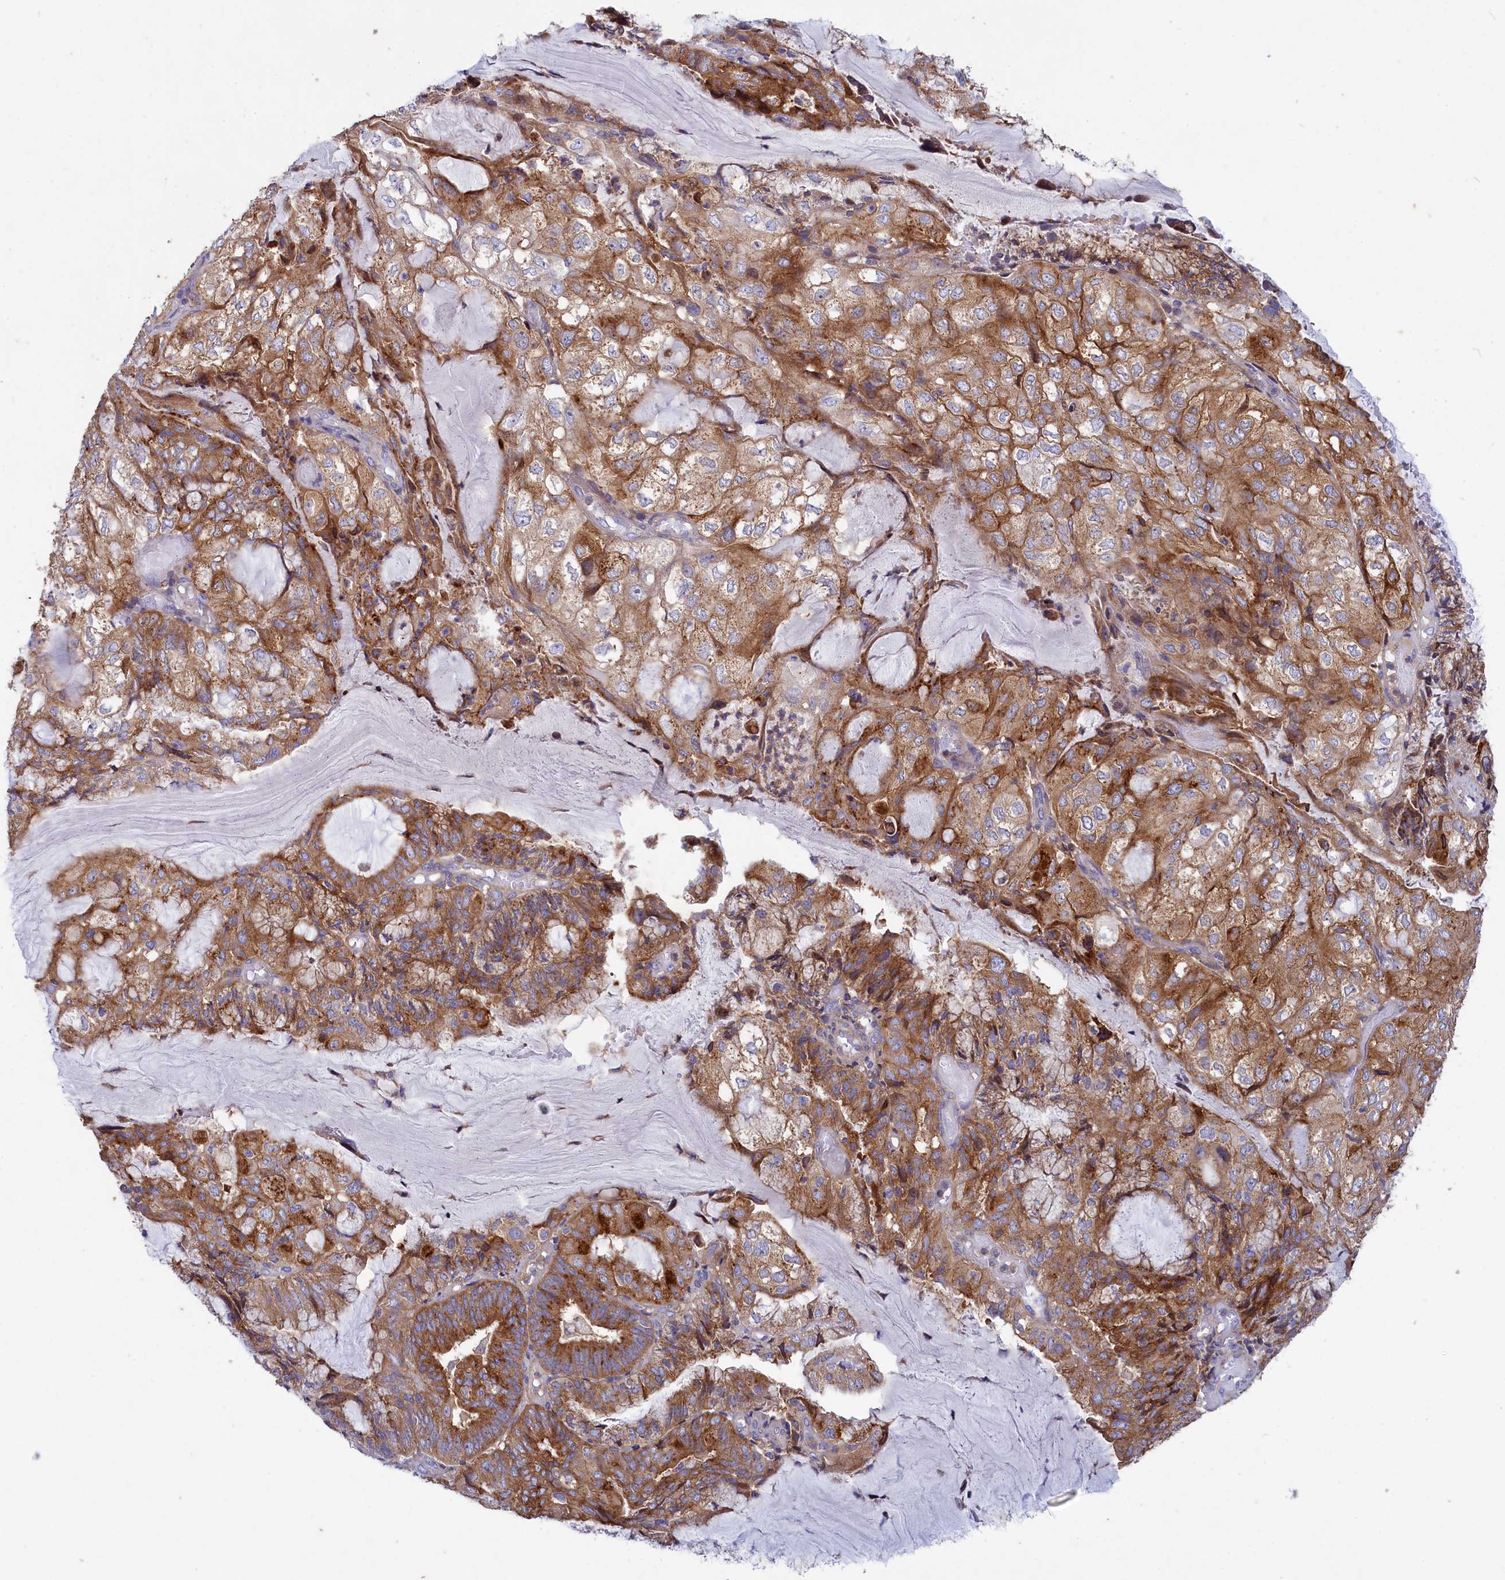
{"staining": {"intensity": "strong", "quantity": ">75%", "location": "cytoplasmic/membranous"}, "tissue": "endometrial cancer", "cell_type": "Tumor cells", "image_type": "cancer", "snomed": [{"axis": "morphology", "description": "Adenocarcinoma, NOS"}, {"axis": "topography", "description": "Endometrium"}], "caption": "This photomicrograph exhibits immunohistochemistry (IHC) staining of endometrial cancer, with high strong cytoplasmic/membranous expression in about >75% of tumor cells.", "gene": "SCAMP4", "patient": {"sex": "female", "age": 81}}